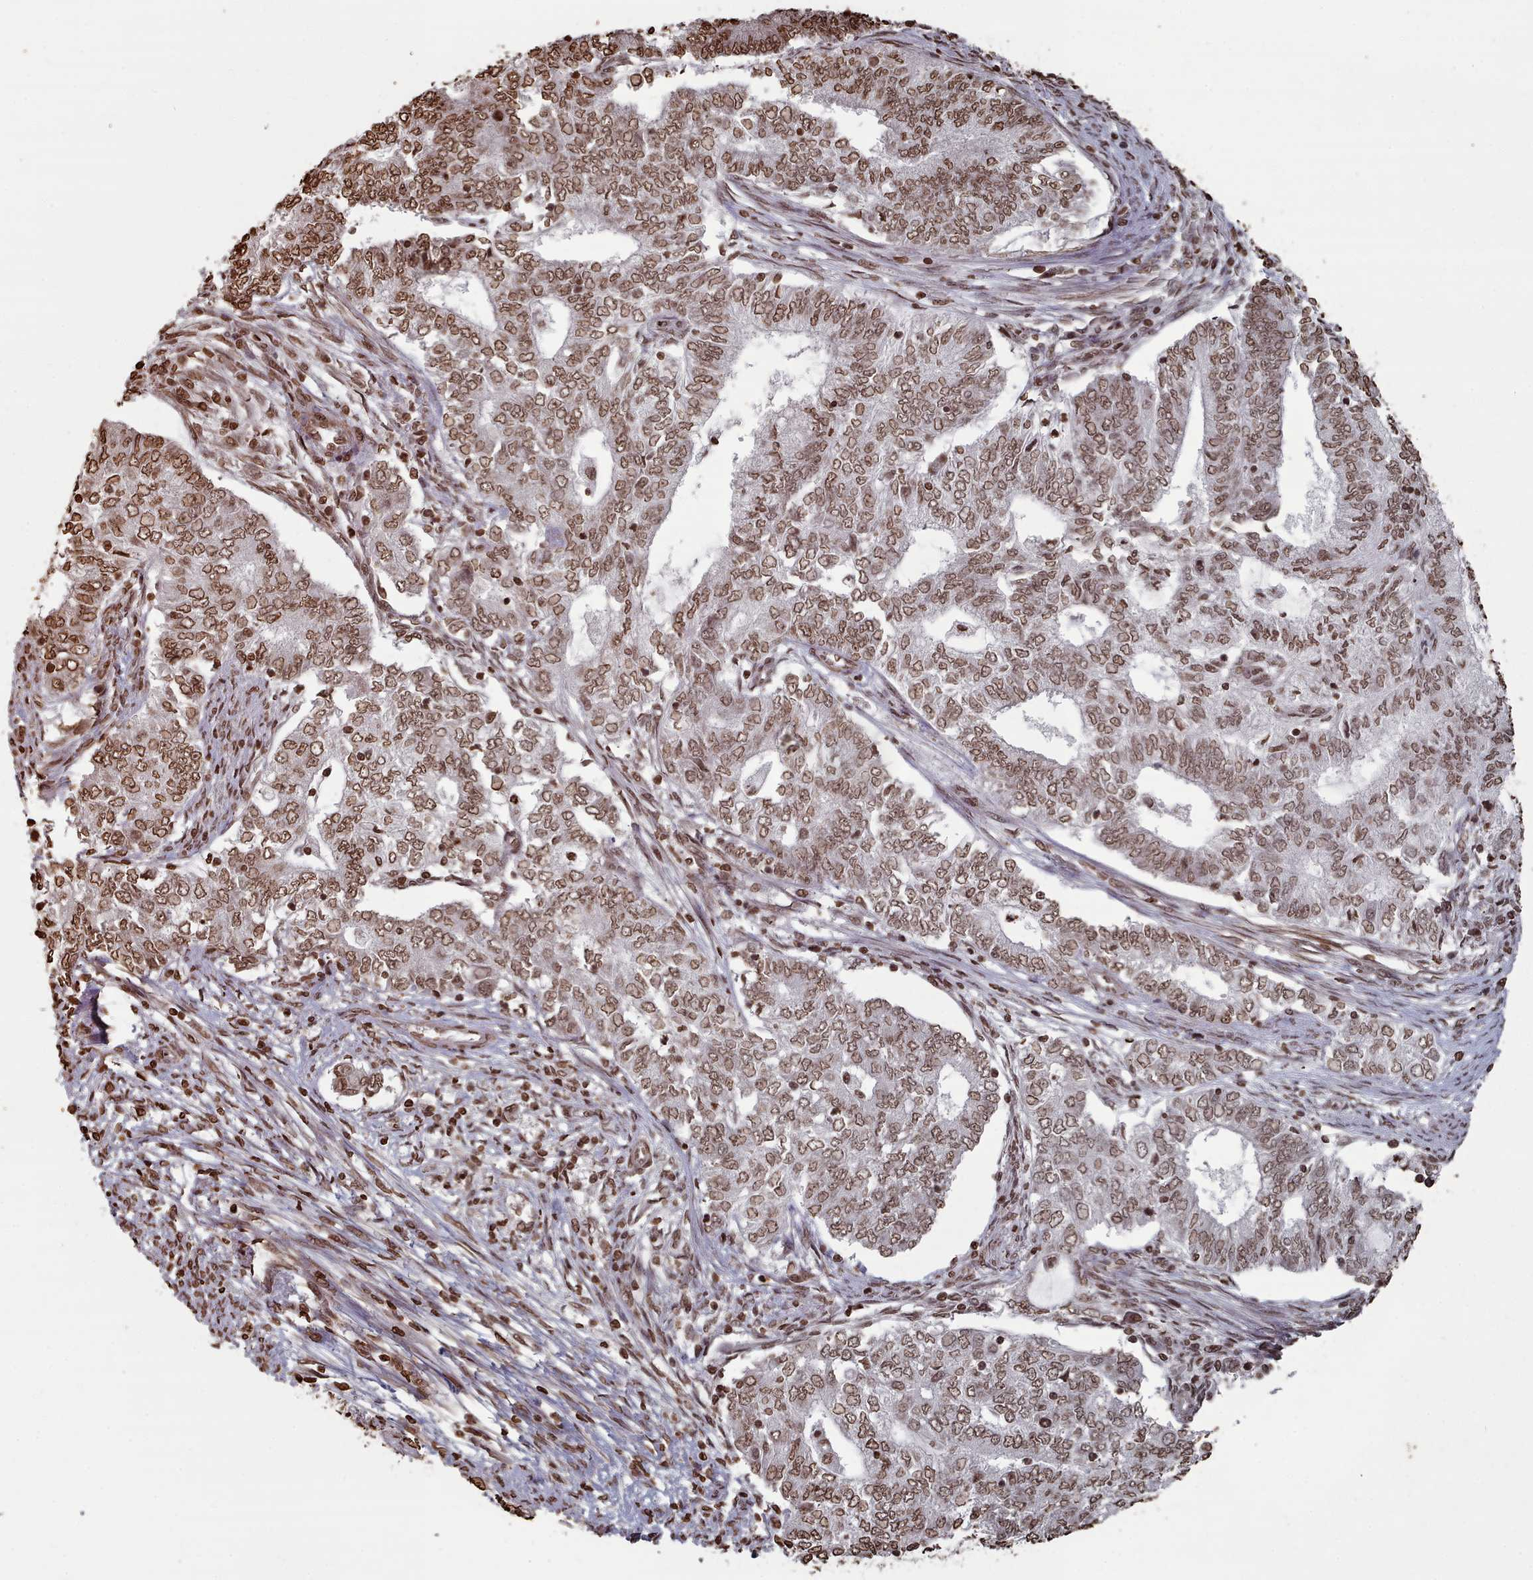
{"staining": {"intensity": "moderate", "quantity": ">75%", "location": "nuclear"}, "tissue": "endometrial cancer", "cell_type": "Tumor cells", "image_type": "cancer", "snomed": [{"axis": "morphology", "description": "Adenocarcinoma, NOS"}, {"axis": "topography", "description": "Endometrium"}], "caption": "There is medium levels of moderate nuclear staining in tumor cells of adenocarcinoma (endometrial), as demonstrated by immunohistochemical staining (brown color).", "gene": "PLEKHG5", "patient": {"sex": "female", "age": 62}}